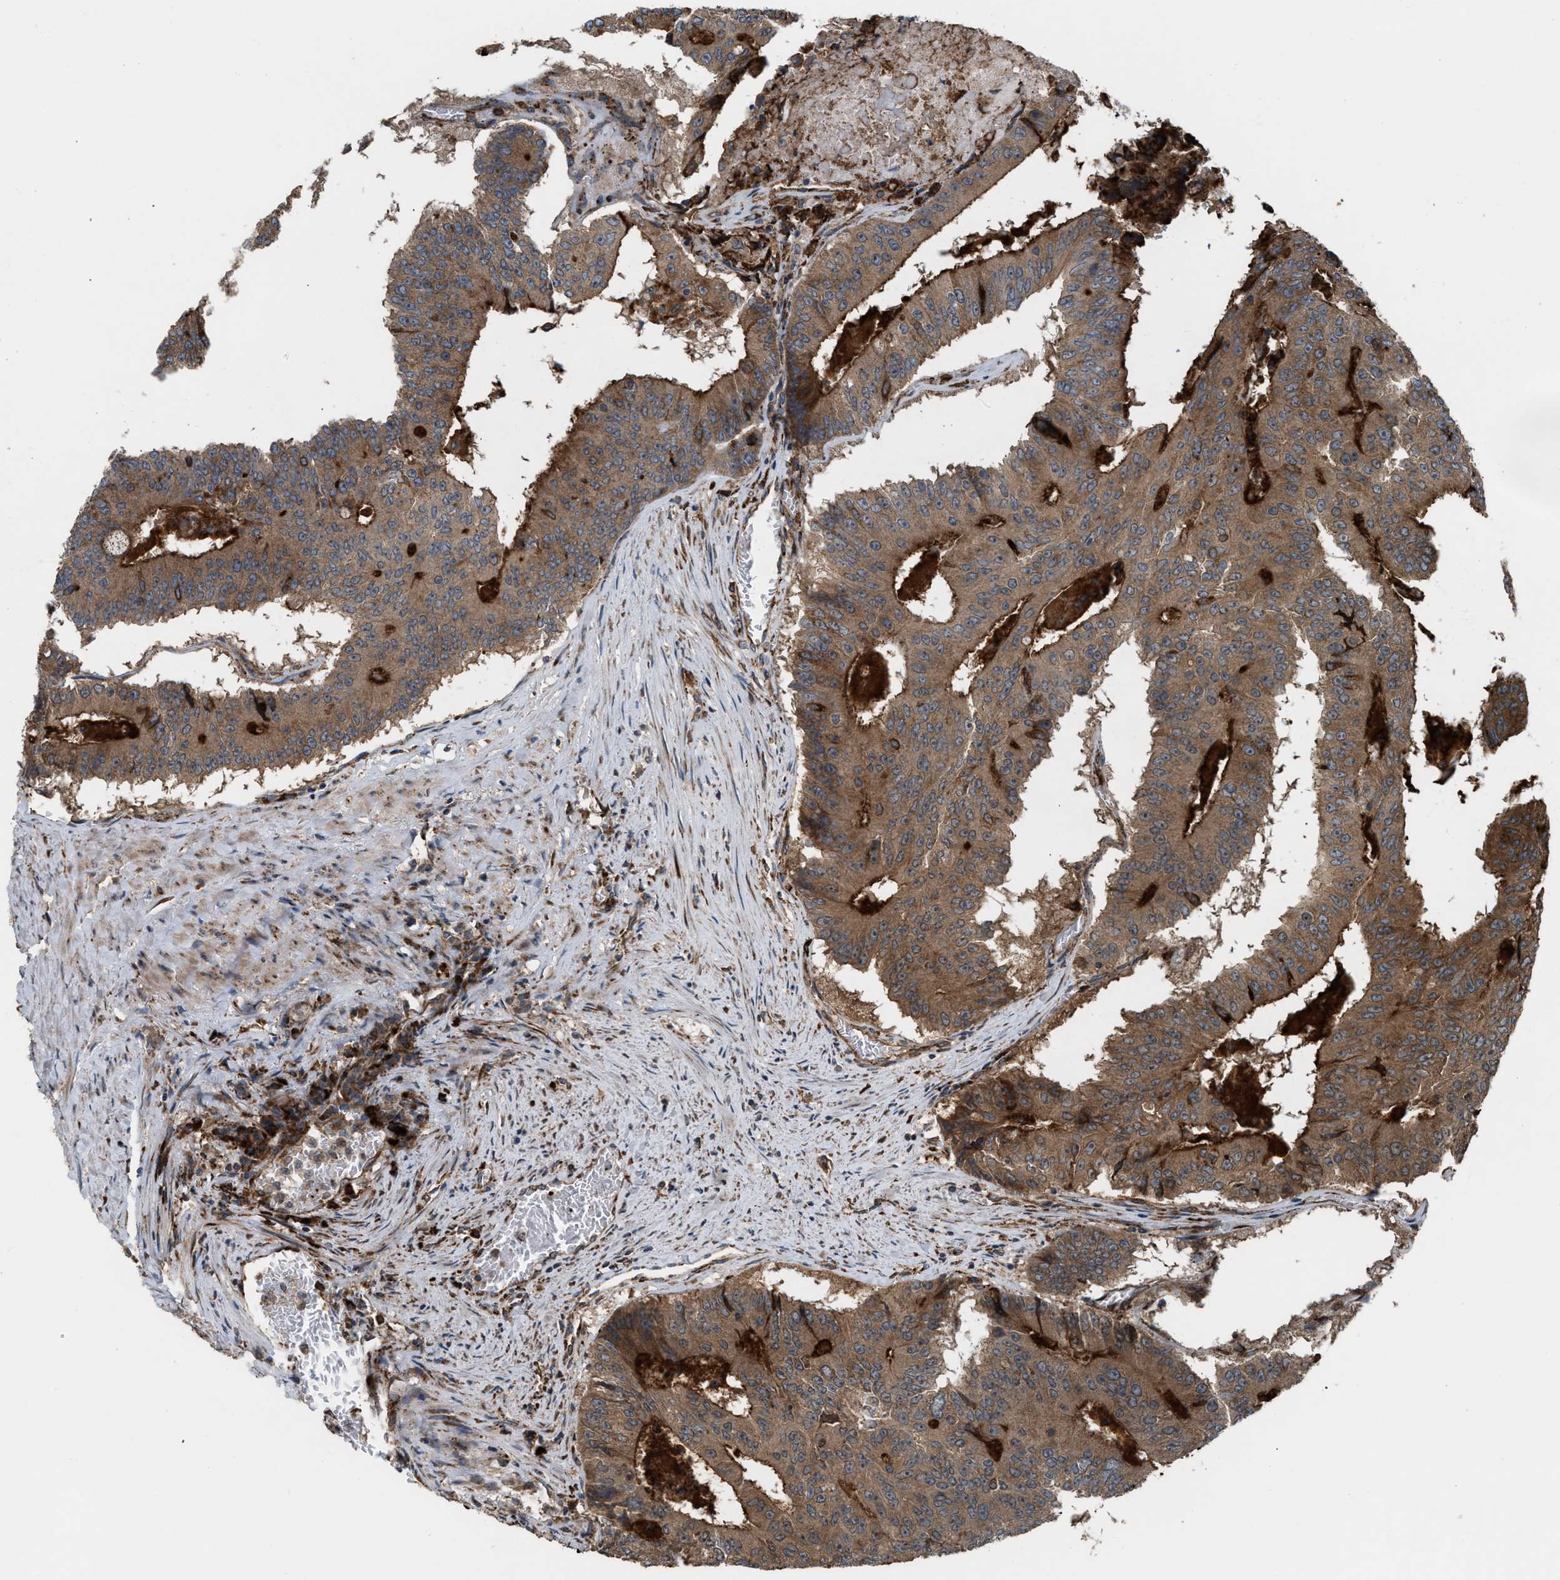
{"staining": {"intensity": "strong", "quantity": ">75%", "location": "cytoplasmic/membranous"}, "tissue": "colorectal cancer", "cell_type": "Tumor cells", "image_type": "cancer", "snomed": [{"axis": "morphology", "description": "Adenocarcinoma, NOS"}, {"axis": "topography", "description": "Colon"}], "caption": "Adenocarcinoma (colorectal) tissue shows strong cytoplasmic/membranous expression in about >75% of tumor cells, visualized by immunohistochemistry.", "gene": "BAIAP2L1", "patient": {"sex": "male", "age": 87}}